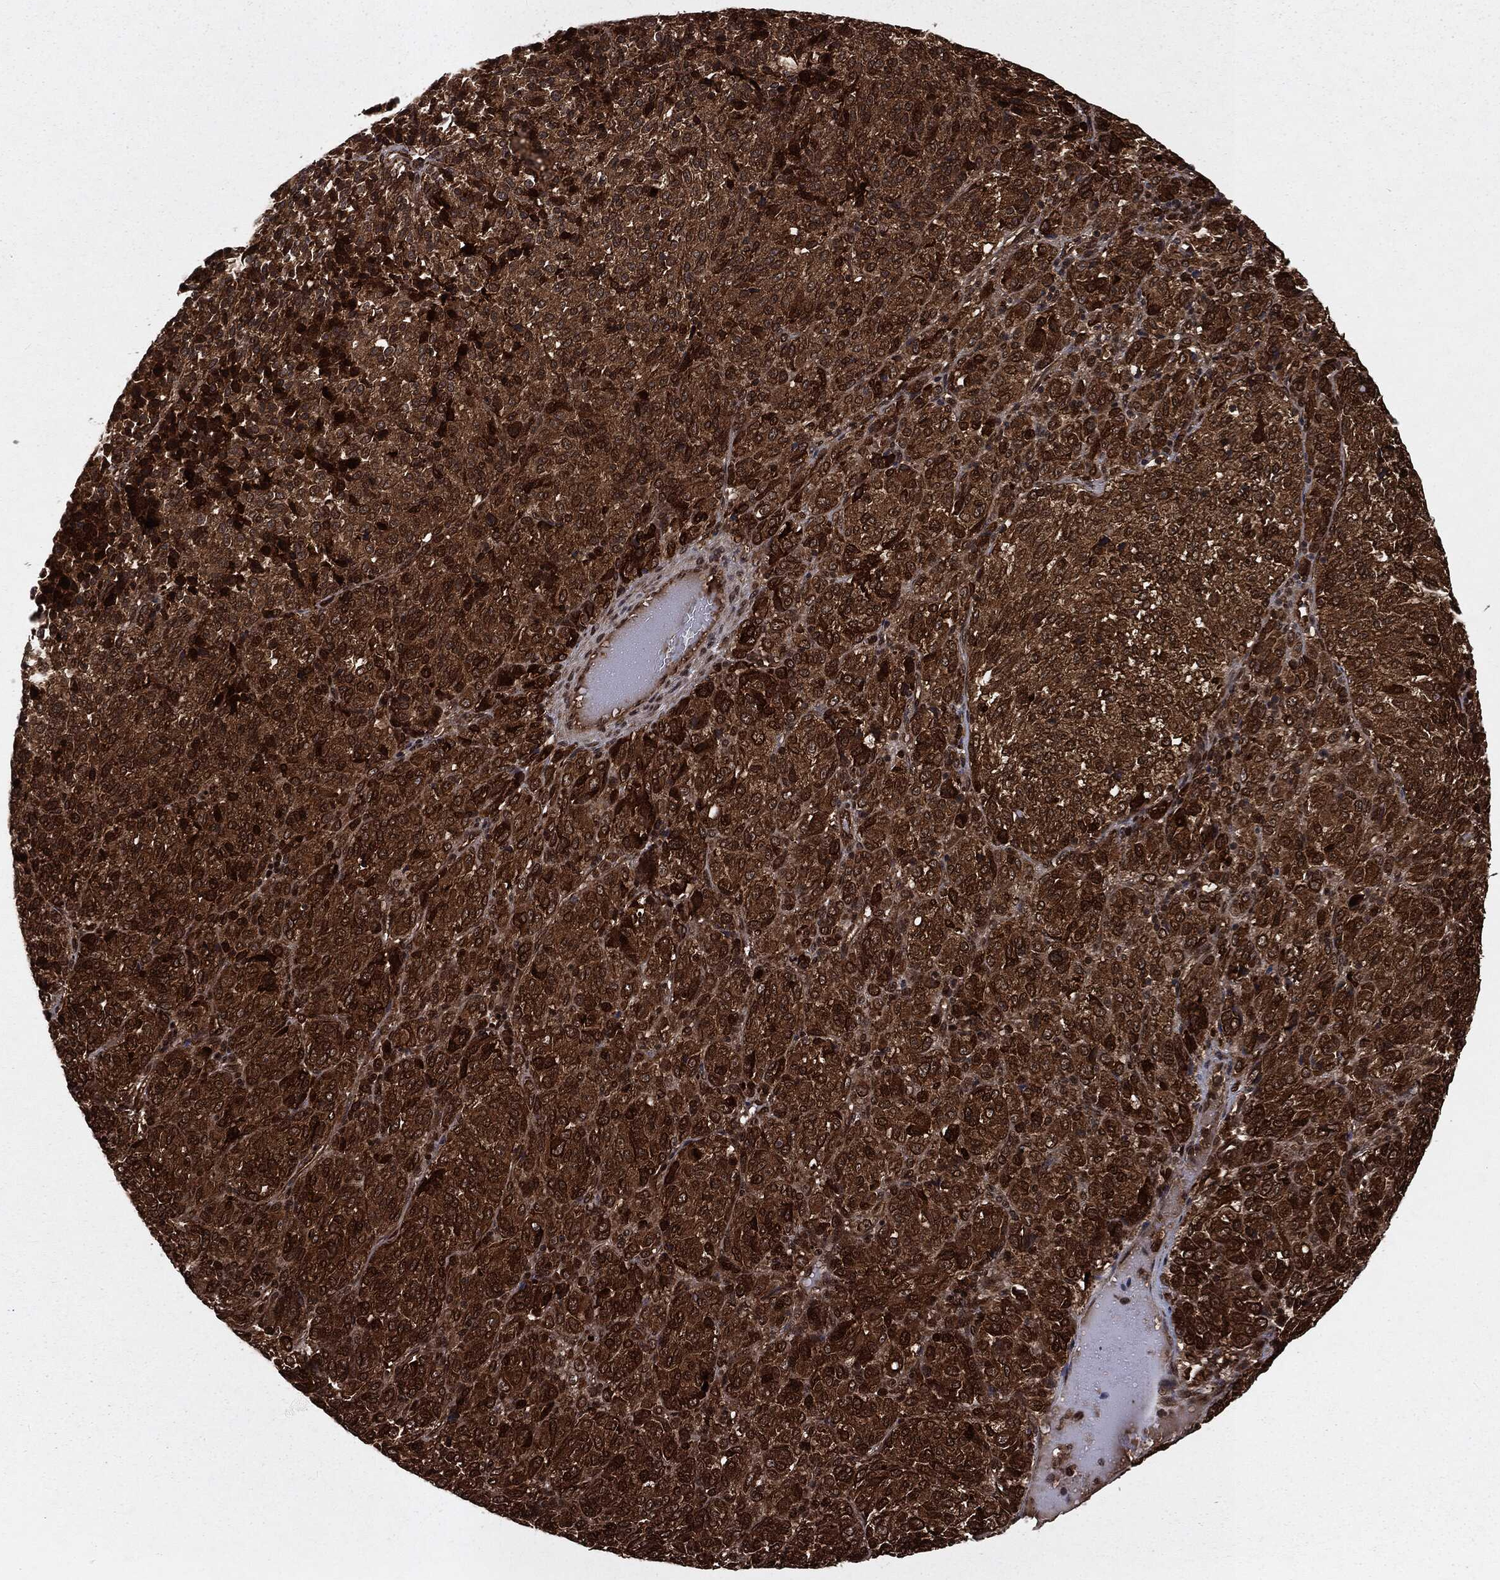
{"staining": {"intensity": "strong", "quantity": ">75%", "location": "cytoplasmic/membranous"}, "tissue": "melanoma", "cell_type": "Tumor cells", "image_type": "cancer", "snomed": [{"axis": "morphology", "description": "Malignant melanoma, Metastatic site"}, {"axis": "topography", "description": "Brain"}], "caption": "This image reveals melanoma stained with immunohistochemistry to label a protein in brown. The cytoplasmic/membranous of tumor cells show strong positivity for the protein. Nuclei are counter-stained blue.", "gene": "RANBP9", "patient": {"sex": "female", "age": 56}}